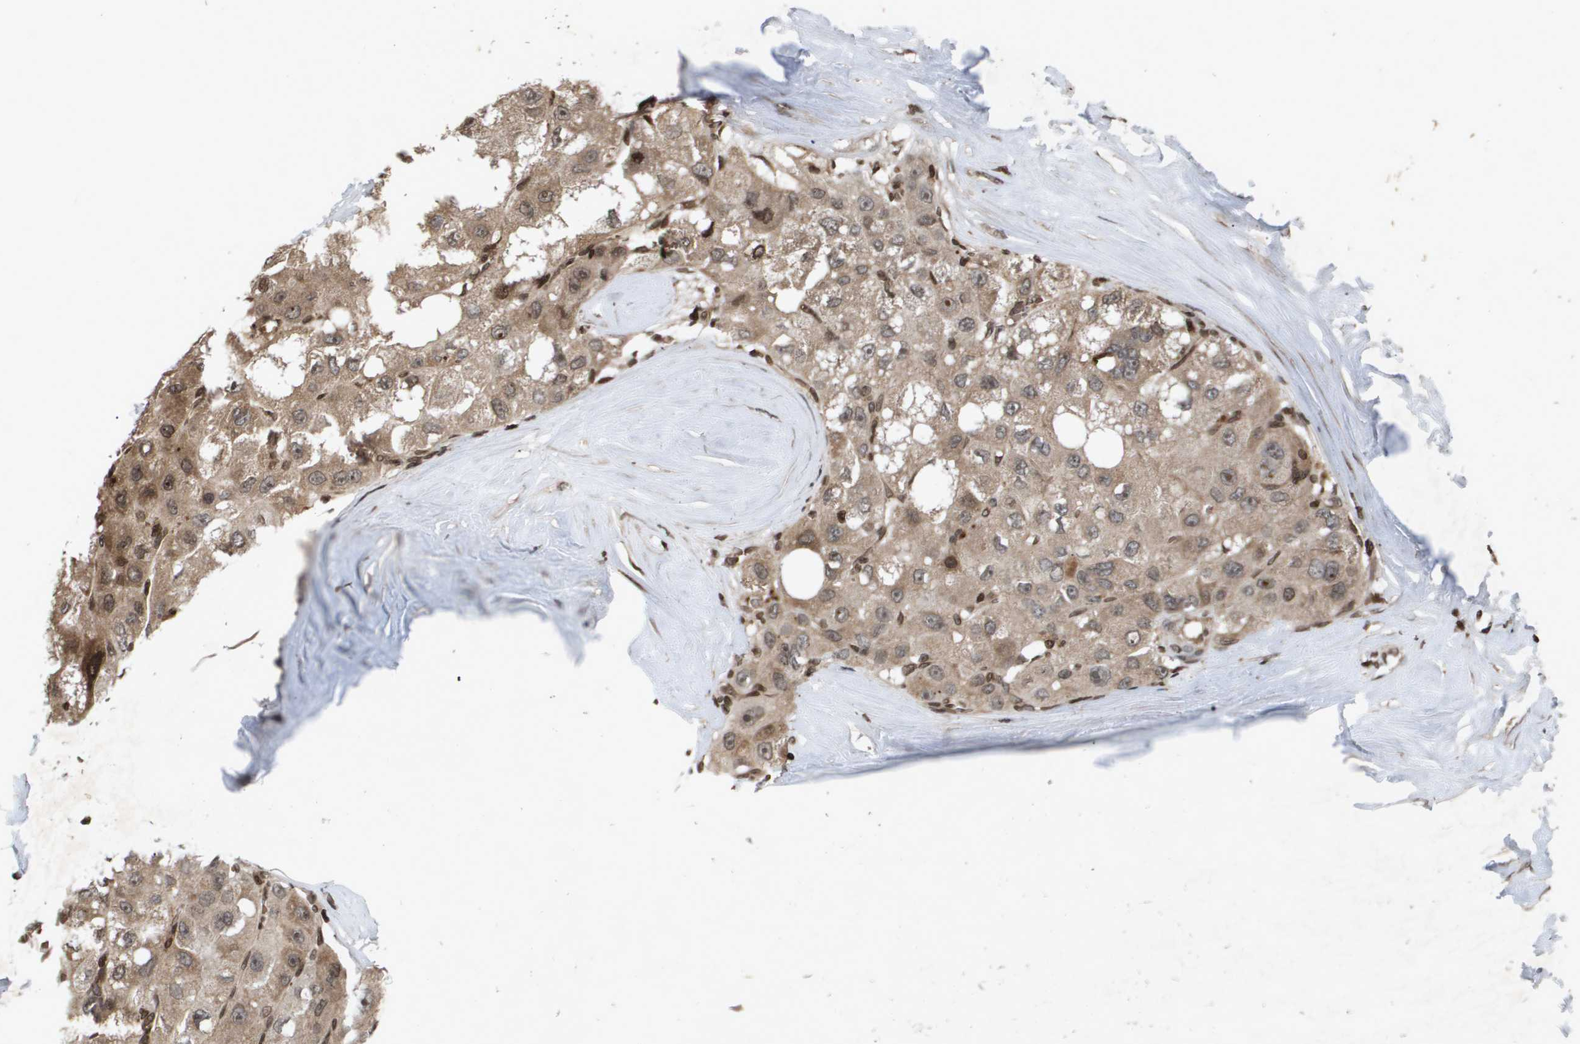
{"staining": {"intensity": "moderate", "quantity": ">75%", "location": "cytoplasmic/membranous"}, "tissue": "liver cancer", "cell_type": "Tumor cells", "image_type": "cancer", "snomed": [{"axis": "morphology", "description": "Carcinoma, Hepatocellular, NOS"}, {"axis": "topography", "description": "Liver"}], "caption": "A high-resolution image shows immunohistochemistry staining of liver hepatocellular carcinoma, which demonstrates moderate cytoplasmic/membranous positivity in about >75% of tumor cells.", "gene": "HSPA6", "patient": {"sex": "male", "age": 80}}